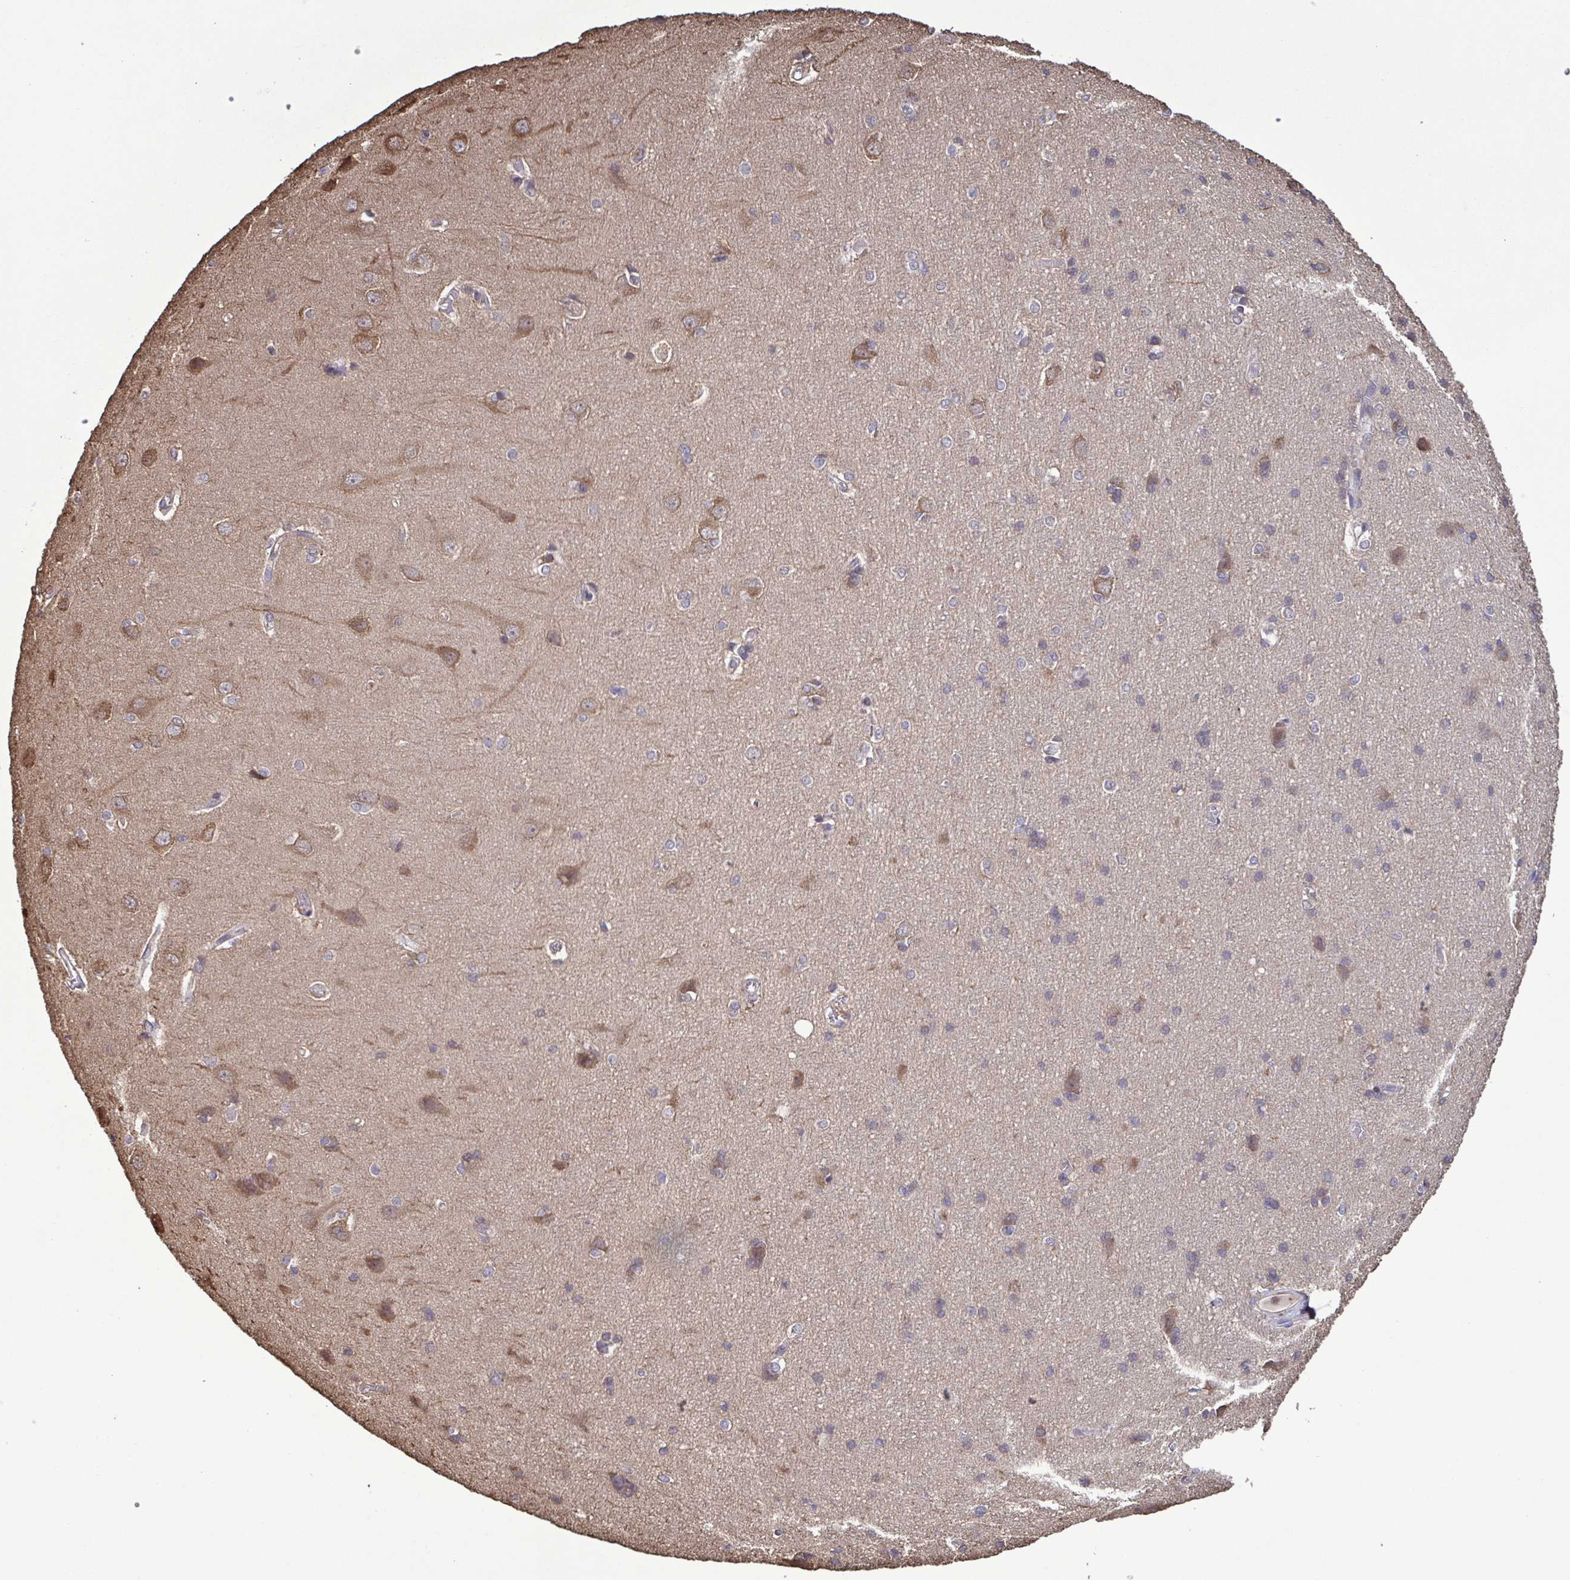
{"staining": {"intensity": "negative", "quantity": "none", "location": "none"}, "tissue": "cerebral cortex", "cell_type": "Endothelial cells", "image_type": "normal", "snomed": [{"axis": "morphology", "description": "Normal tissue, NOS"}, {"axis": "topography", "description": "Cerebral cortex"}], "caption": "Immunohistochemistry (IHC) of benign human cerebral cortex shows no positivity in endothelial cells. (Stains: DAB immunohistochemistry with hematoxylin counter stain, Microscopy: brightfield microscopy at high magnification).", "gene": "ZNF200", "patient": {"sex": "male", "age": 37}}